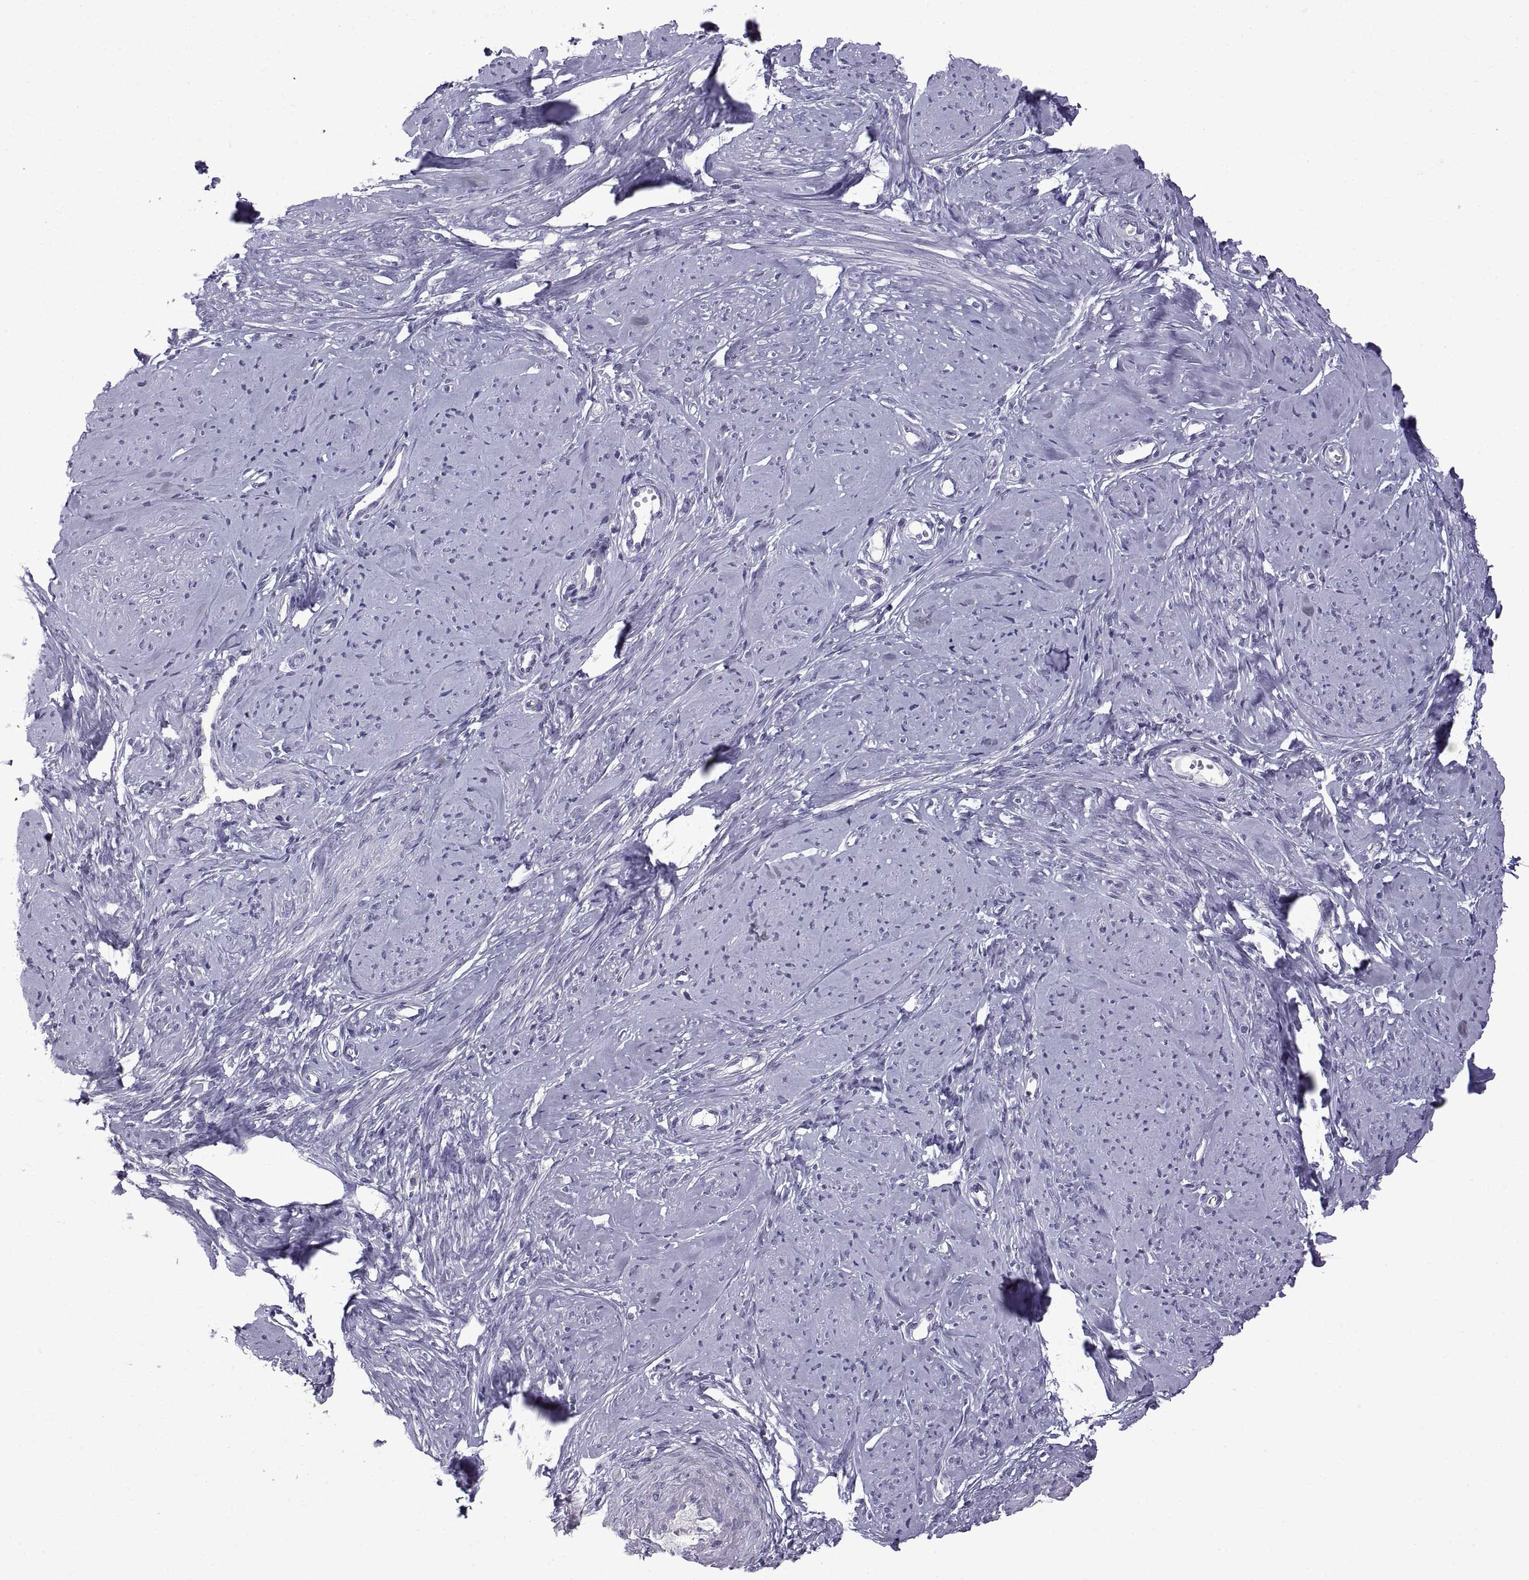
{"staining": {"intensity": "negative", "quantity": "none", "location": "none"}, "tissue": "smooth muscle", "cell_type": "Smooth muscle cells", "image_type": "normal", "snomed": [{"axis": "morphology", "description": "Normal tissue, NOS"}, {"axis": "topography", "description": "Smooth muscle"}], "caption": "This is an immunohistochemistry (IHC) micrograph of benign human smooth muscle. There is no staining in smooth muscle cells.", "gene": "SPDYE10", "patient": {"sex": "female", "age": 48}}